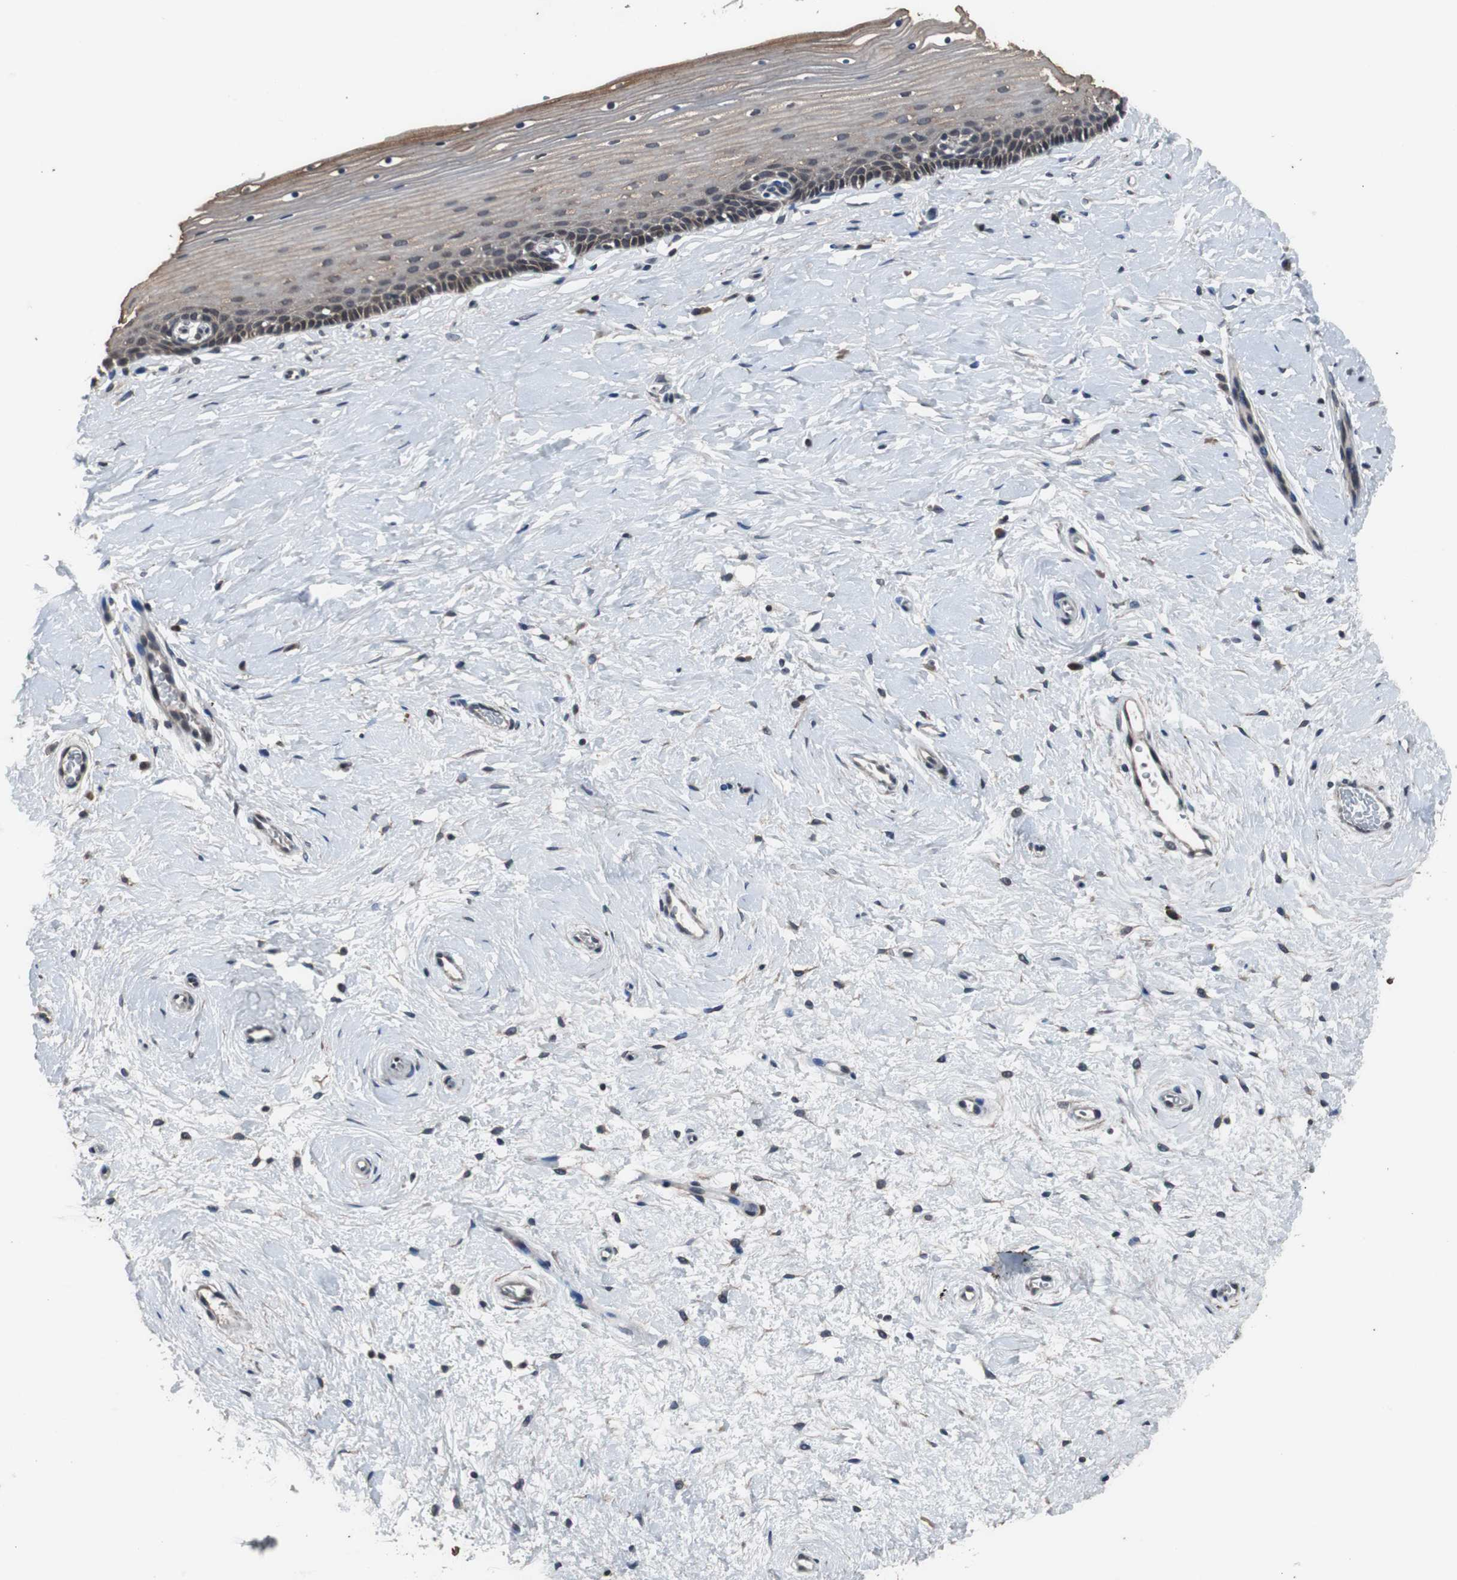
{"staining": {"intensity": "weak", "quantity": ">75%", "location": "cytoplasmic/membranous"}, "tissue": "cervix", "cell_type": "Glandular cells", "image_type": "normal", "snomed": [{"axis": "morphology", "description": "Normal tissue, NOS"}, {"axis": "topography", "description": "Cervix"}], "caption": "The micrograph exhibits immunohistochemical staining of benign cervix. There is weak cytoplasmic/membranous positivity is identified in approximately >75% of glandular cells.", "gene": "CRADD", "patient": {"sex": "female", "age": 39}}